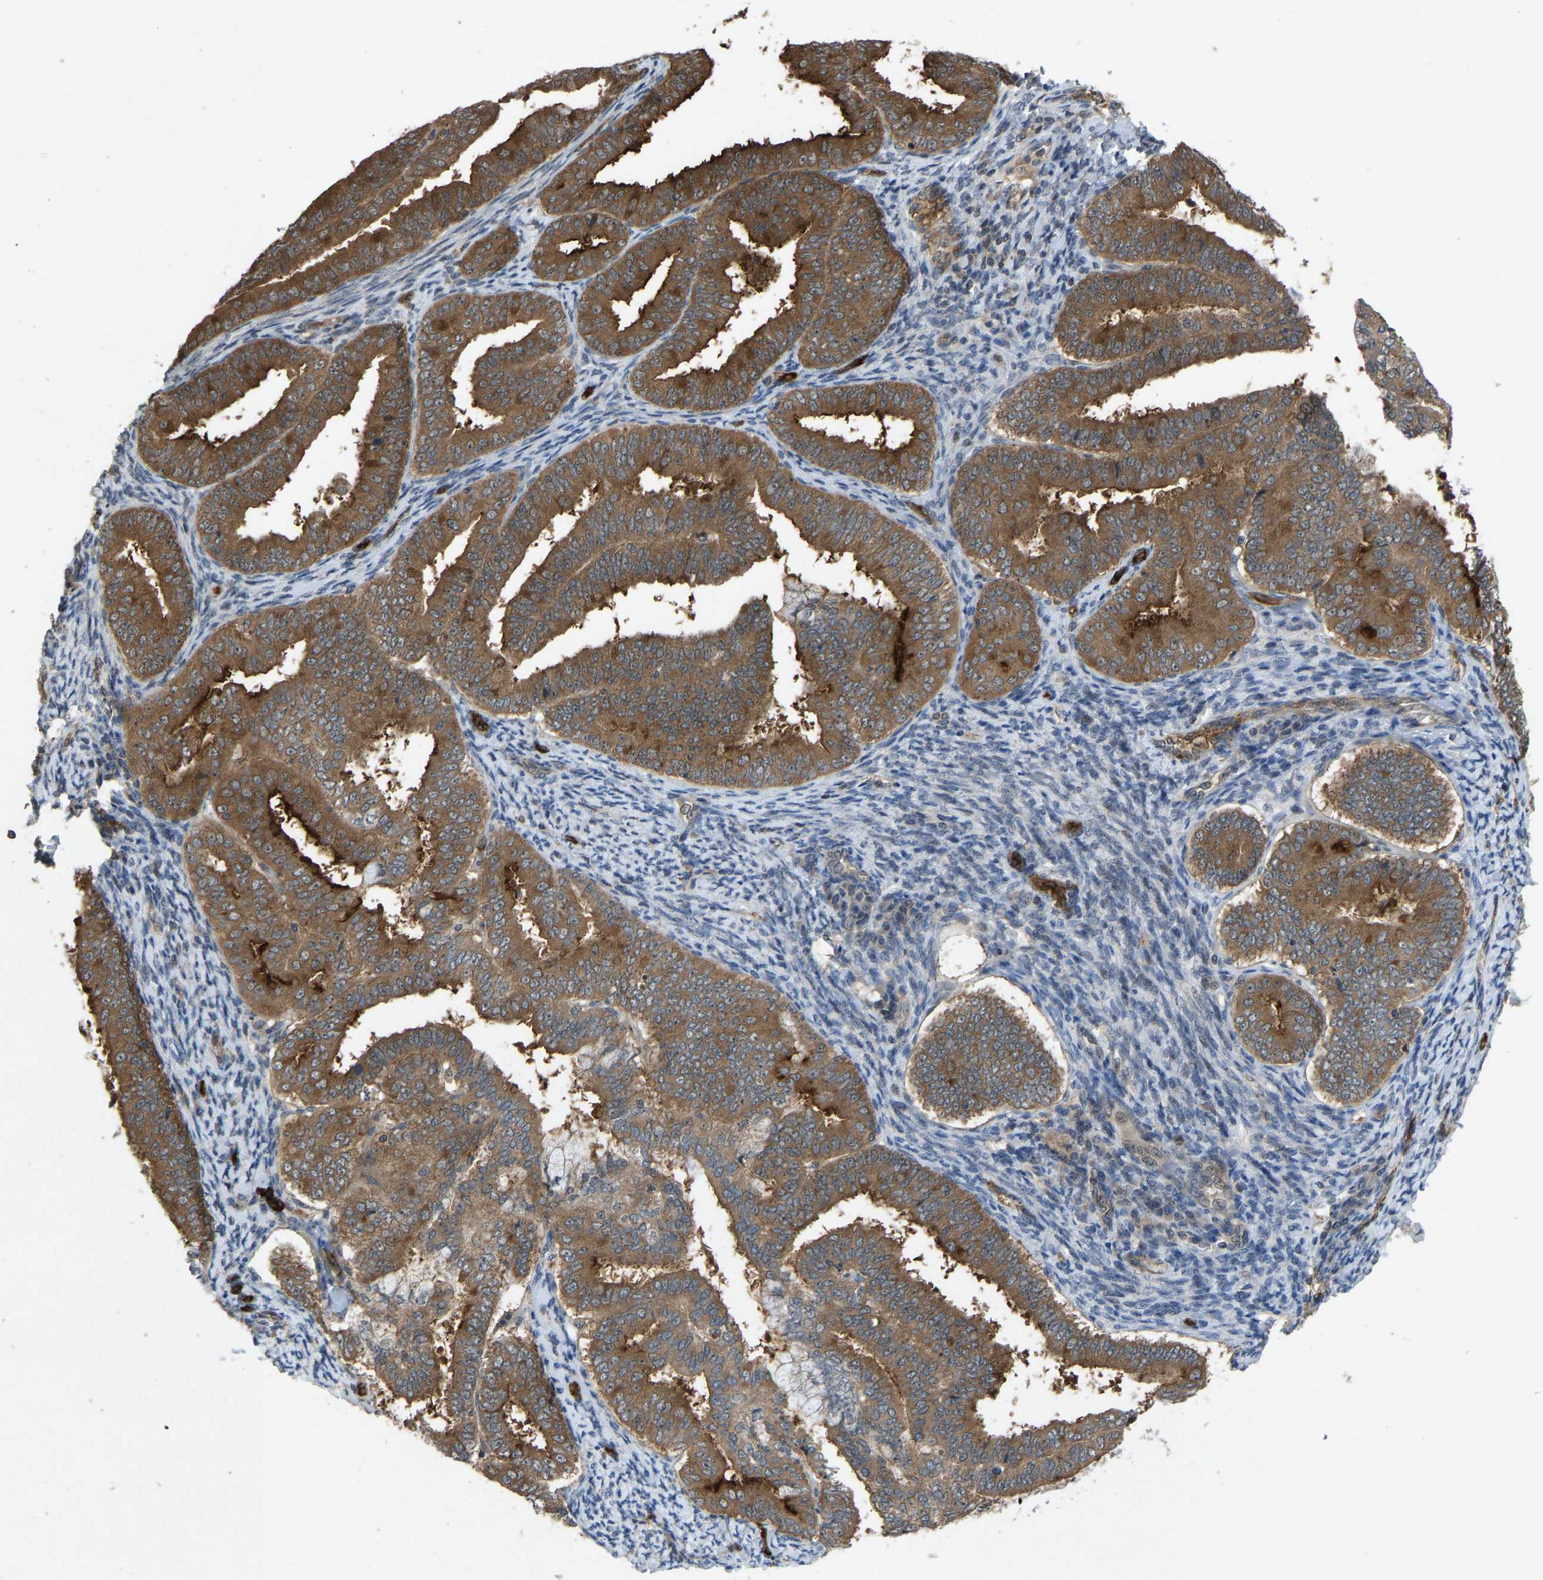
{"staining": {"intensity": "strong", "quantity": ">75%", "location": "cytoplasmic/membranous"}, "tissue": "endometrial cancer", "cell_type": "Tumor cells", "image_type": "cancer", "snomed": [{"axis": "morphology", "description": "Adenocarcinoma, NOS"}, {"axis": "topography", "description": "Endometrium"}], "caption": "An image of endometrial cancer stained for a protein reveals strong cytoplasmic/membranous brown staining in tumor cells.", "gene": "CCT8", "patient": {"sex": "female", "age": 63}}